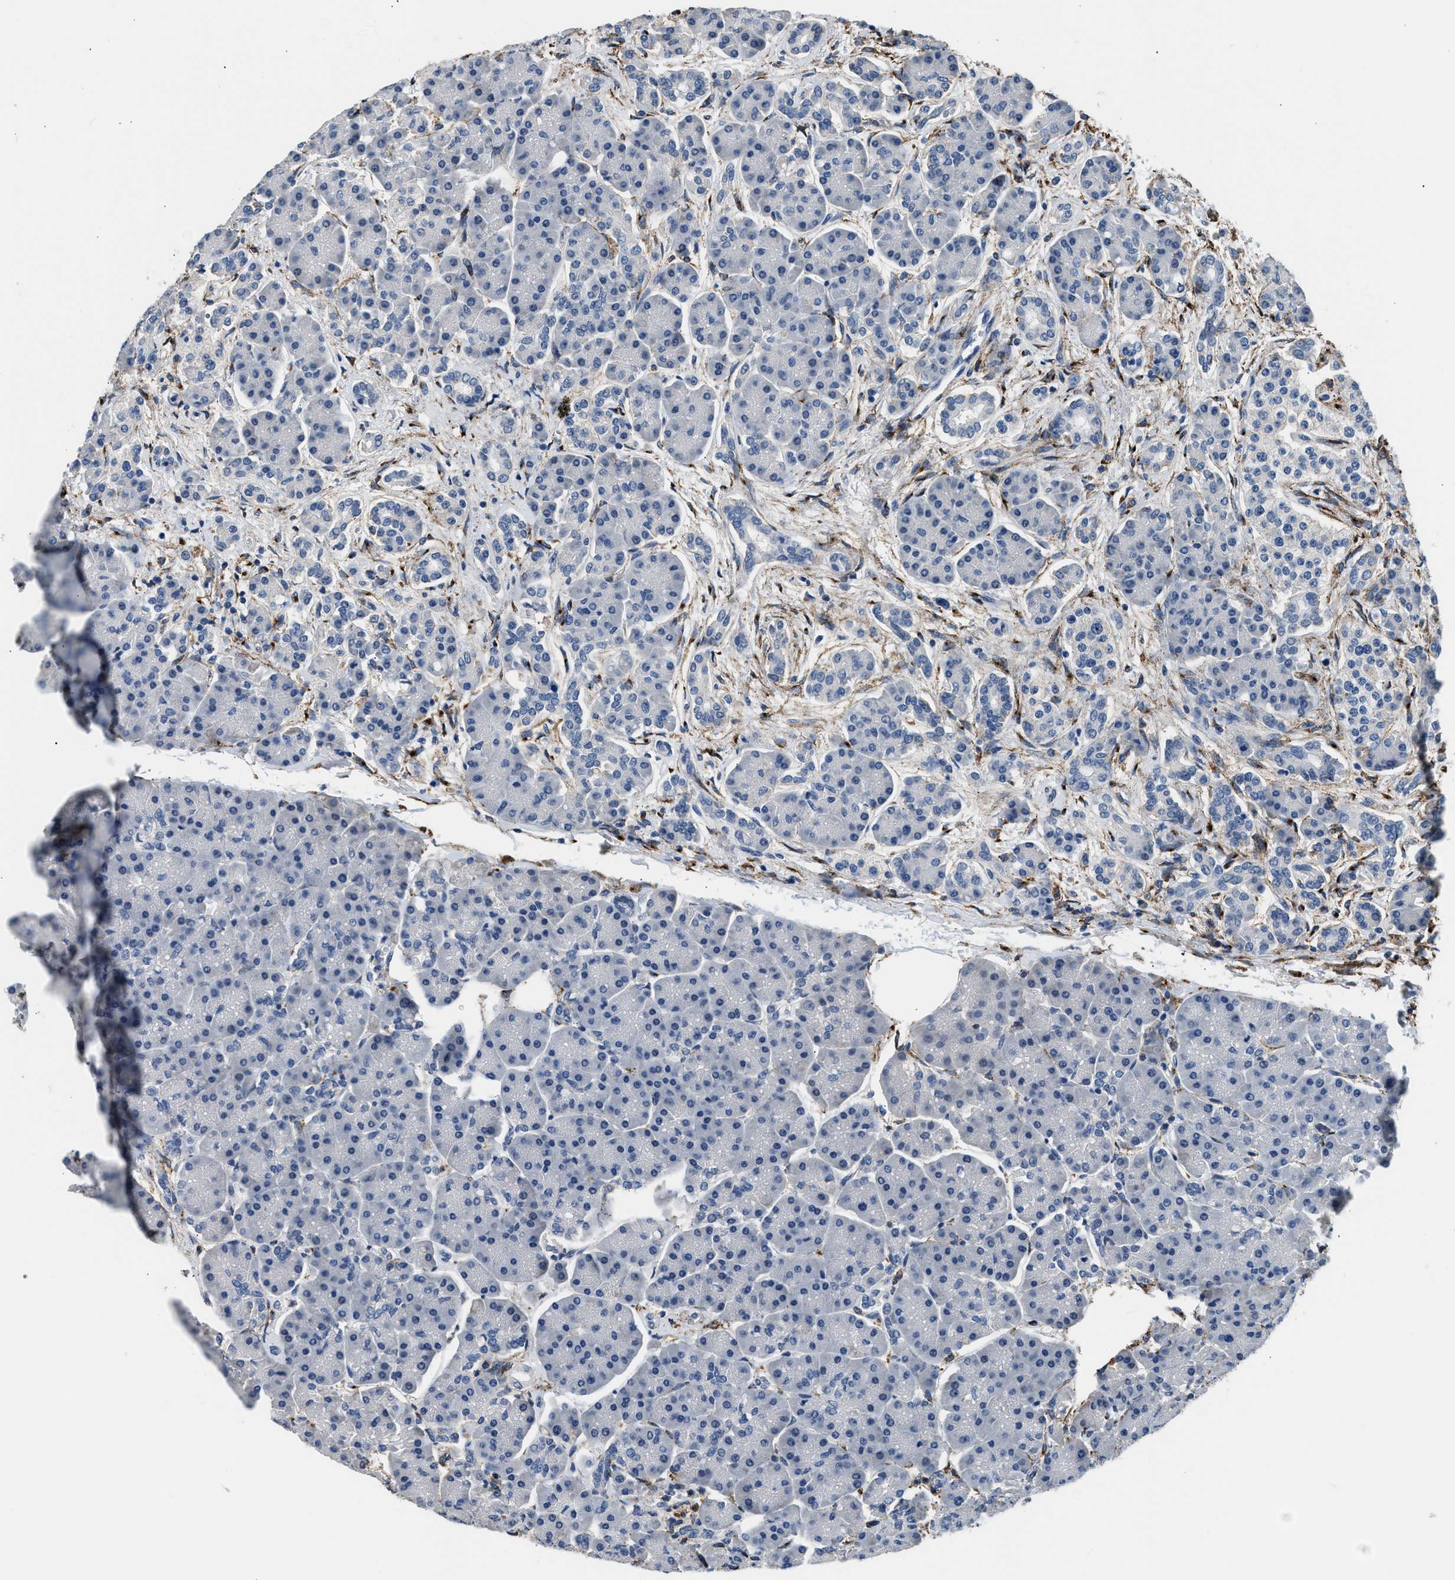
{"staining": {"intensity": "negative", "quantity": "none", "location": "none"}, "tissue": "pancreas", "cell_type": "Exocrine glandular cells", "image_type": "normal", "snomed": [{"axis": "morphology", "description": "Normal tissue, NOS"}, {"axis": "topography", "description": "Pancreas"}], "caption": "Exocrine glandular cells are negative for brown protein staining in unremarkable pancreas. (DAB (3,3'-diaminobenzidine) immunohistochemistry with hematoxylin counter stain).", "gene": "LRP1", "patient": {"sex": "female", "age": 70}}